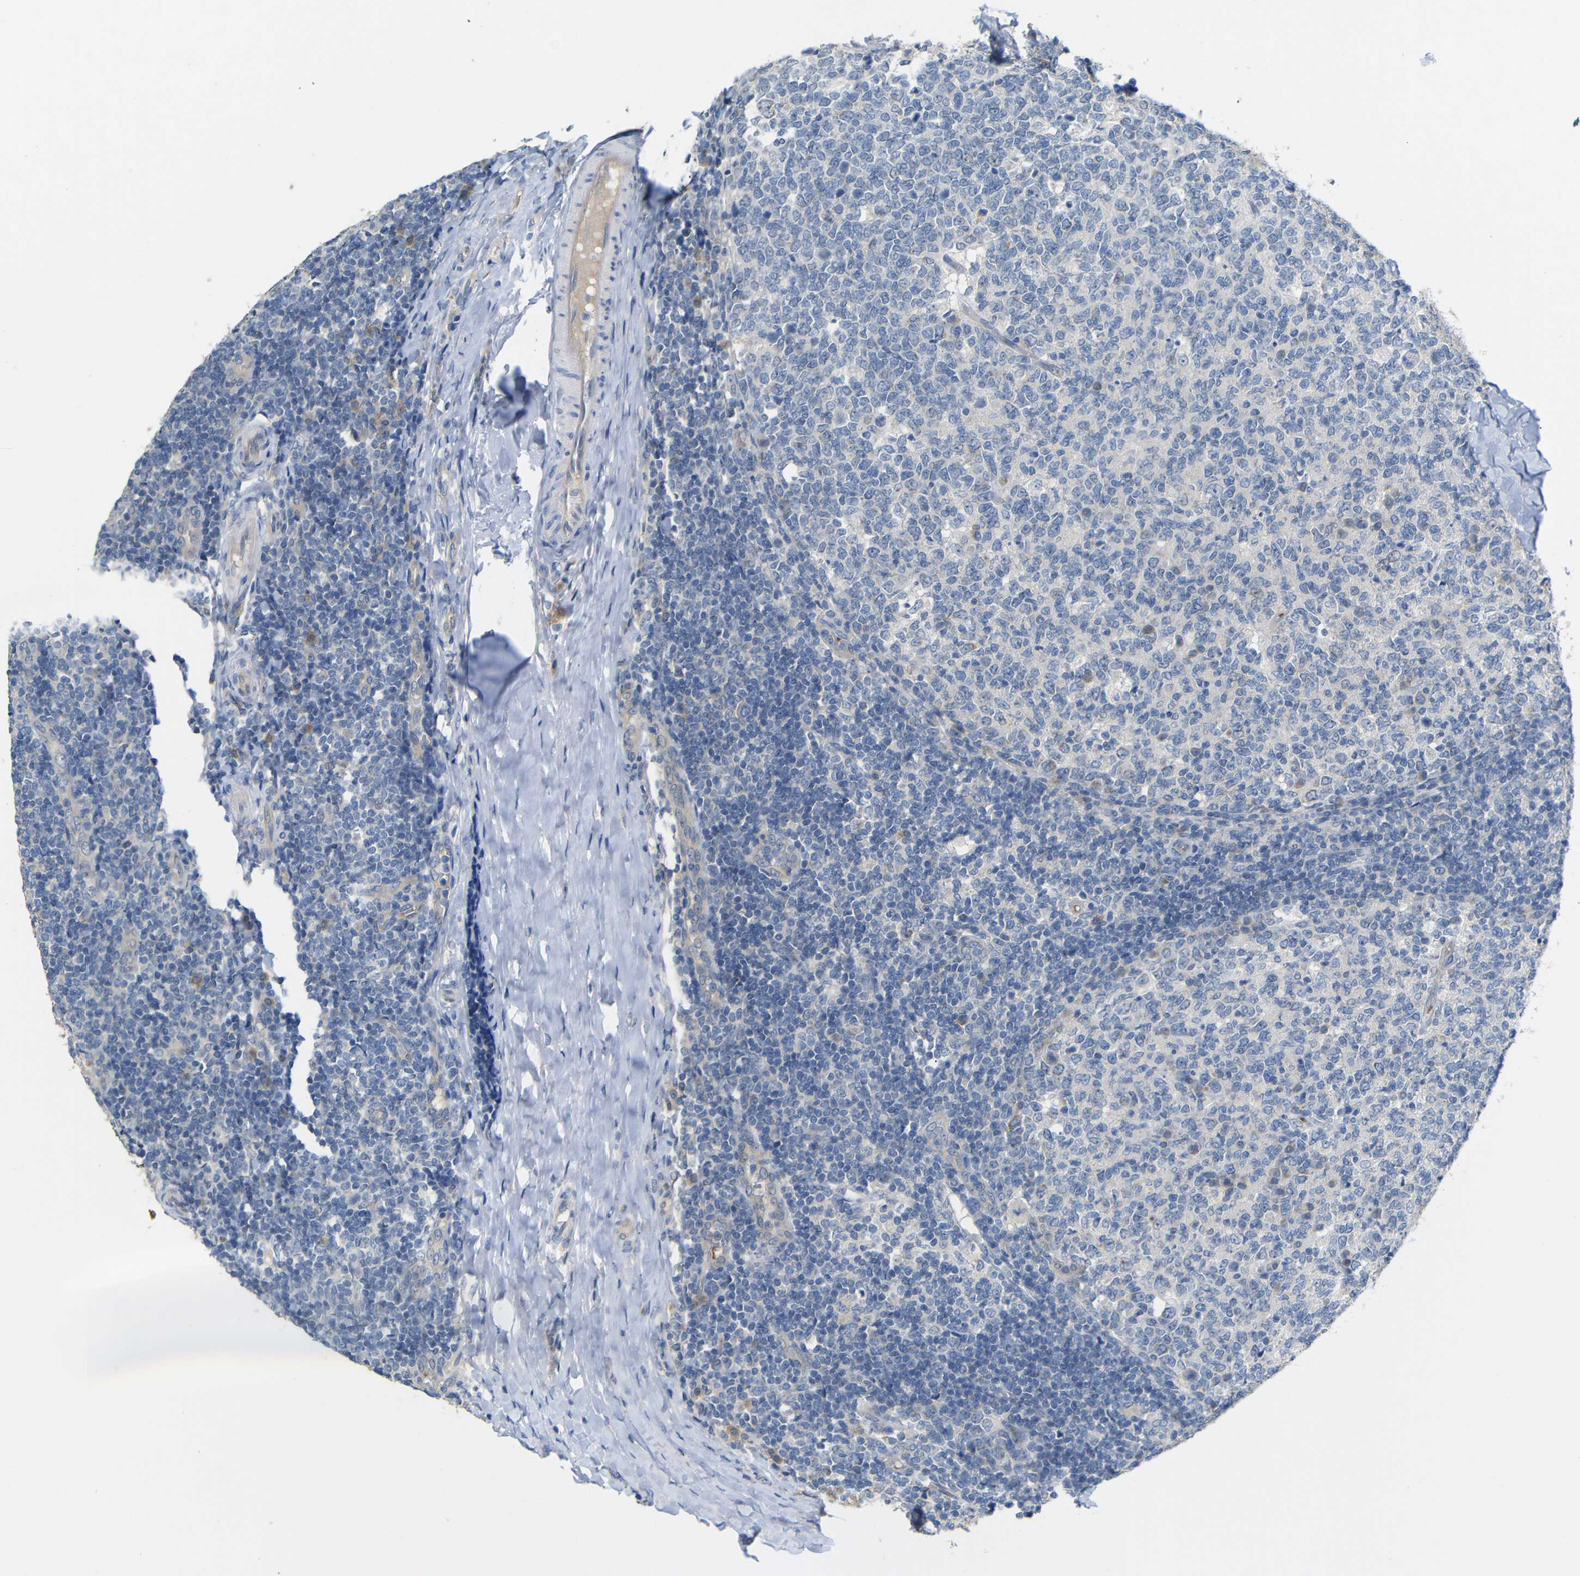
{"staining": {"intensity": "negative", "quantity": "none", "location": "none"}, "tissue": "tonsil", "cell_type": "Germinal center cells", "image_type": "normal", "snomed": [{"axis": "morphology", "description": "Normal tissue, NOS"}, {"axis": "topography", "description": "Tonsil"}], "caption": "Immunohistochemical staining of benign human tonsil reveals no significant staining in germinal center cells. (DAB IHC, high magnification).", "gene": "TBC1D32", "patient": {"sex": "female", "age": 19}}